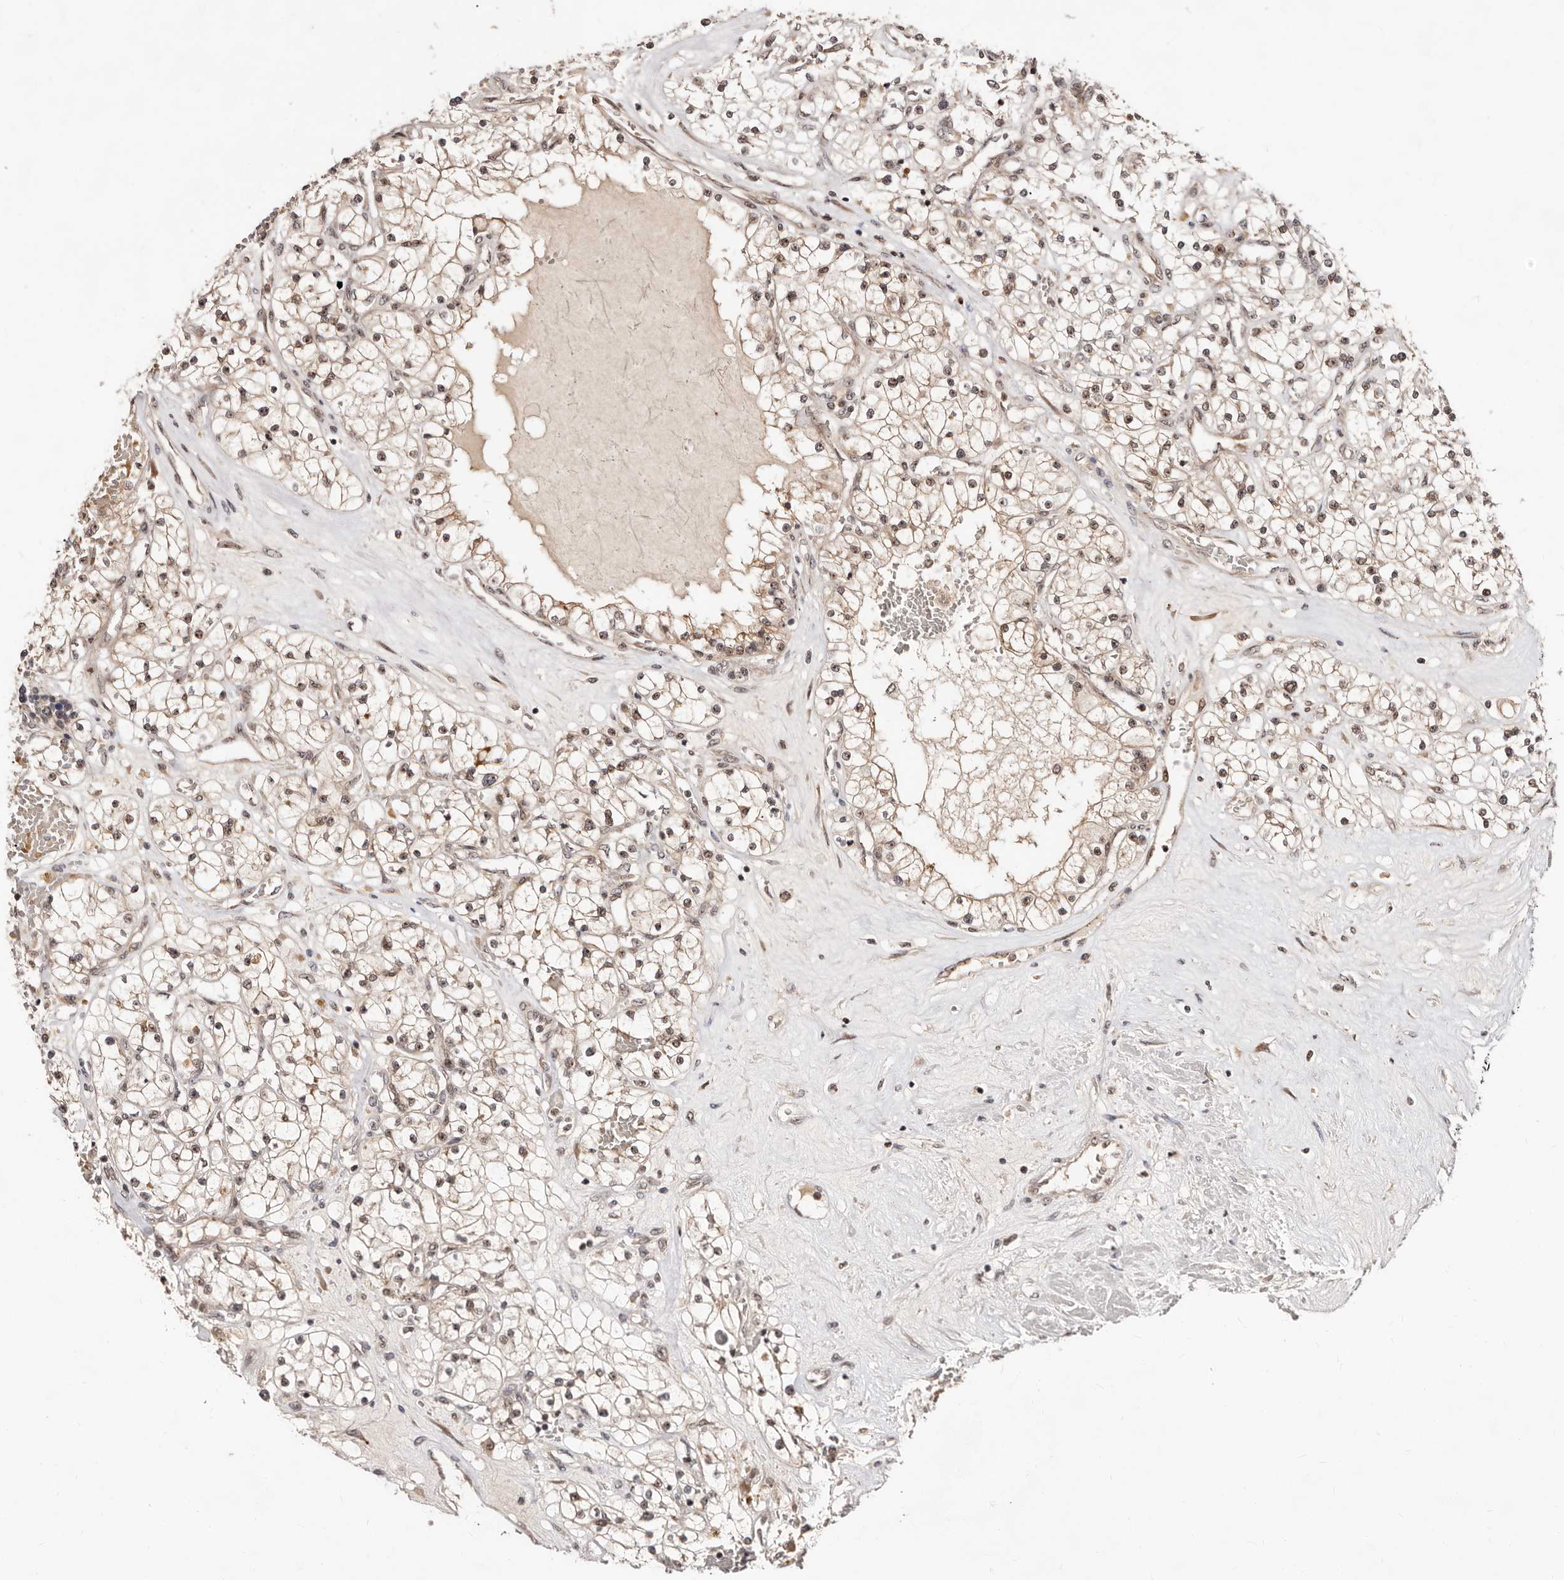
{"staining": {"intensity": "weak", "quantity": "25%-75%", "location": "nuclear"}, "tissue": "renal cancer", "cell_type": "Tumor cells", "image_type": "cancer", "snomed": [{"axis": "morphology", "description": "Normal tissue, NOS"}, {"axis": "morphology", "description": "Adenocarcinoma, NOS"}, {"axis": "topography", "description": "Kidney"}], "caption": "An image of adenocarcinoma (renal) stained for a protein displays weak nuclear brown staining in tumor cells. (DAB (3,3'-diaminobenzidine) = brown stain, brightfield microscopy at high magnification).", "gene": "APOL6", "patient": {"sex": "male", "age": 68}}